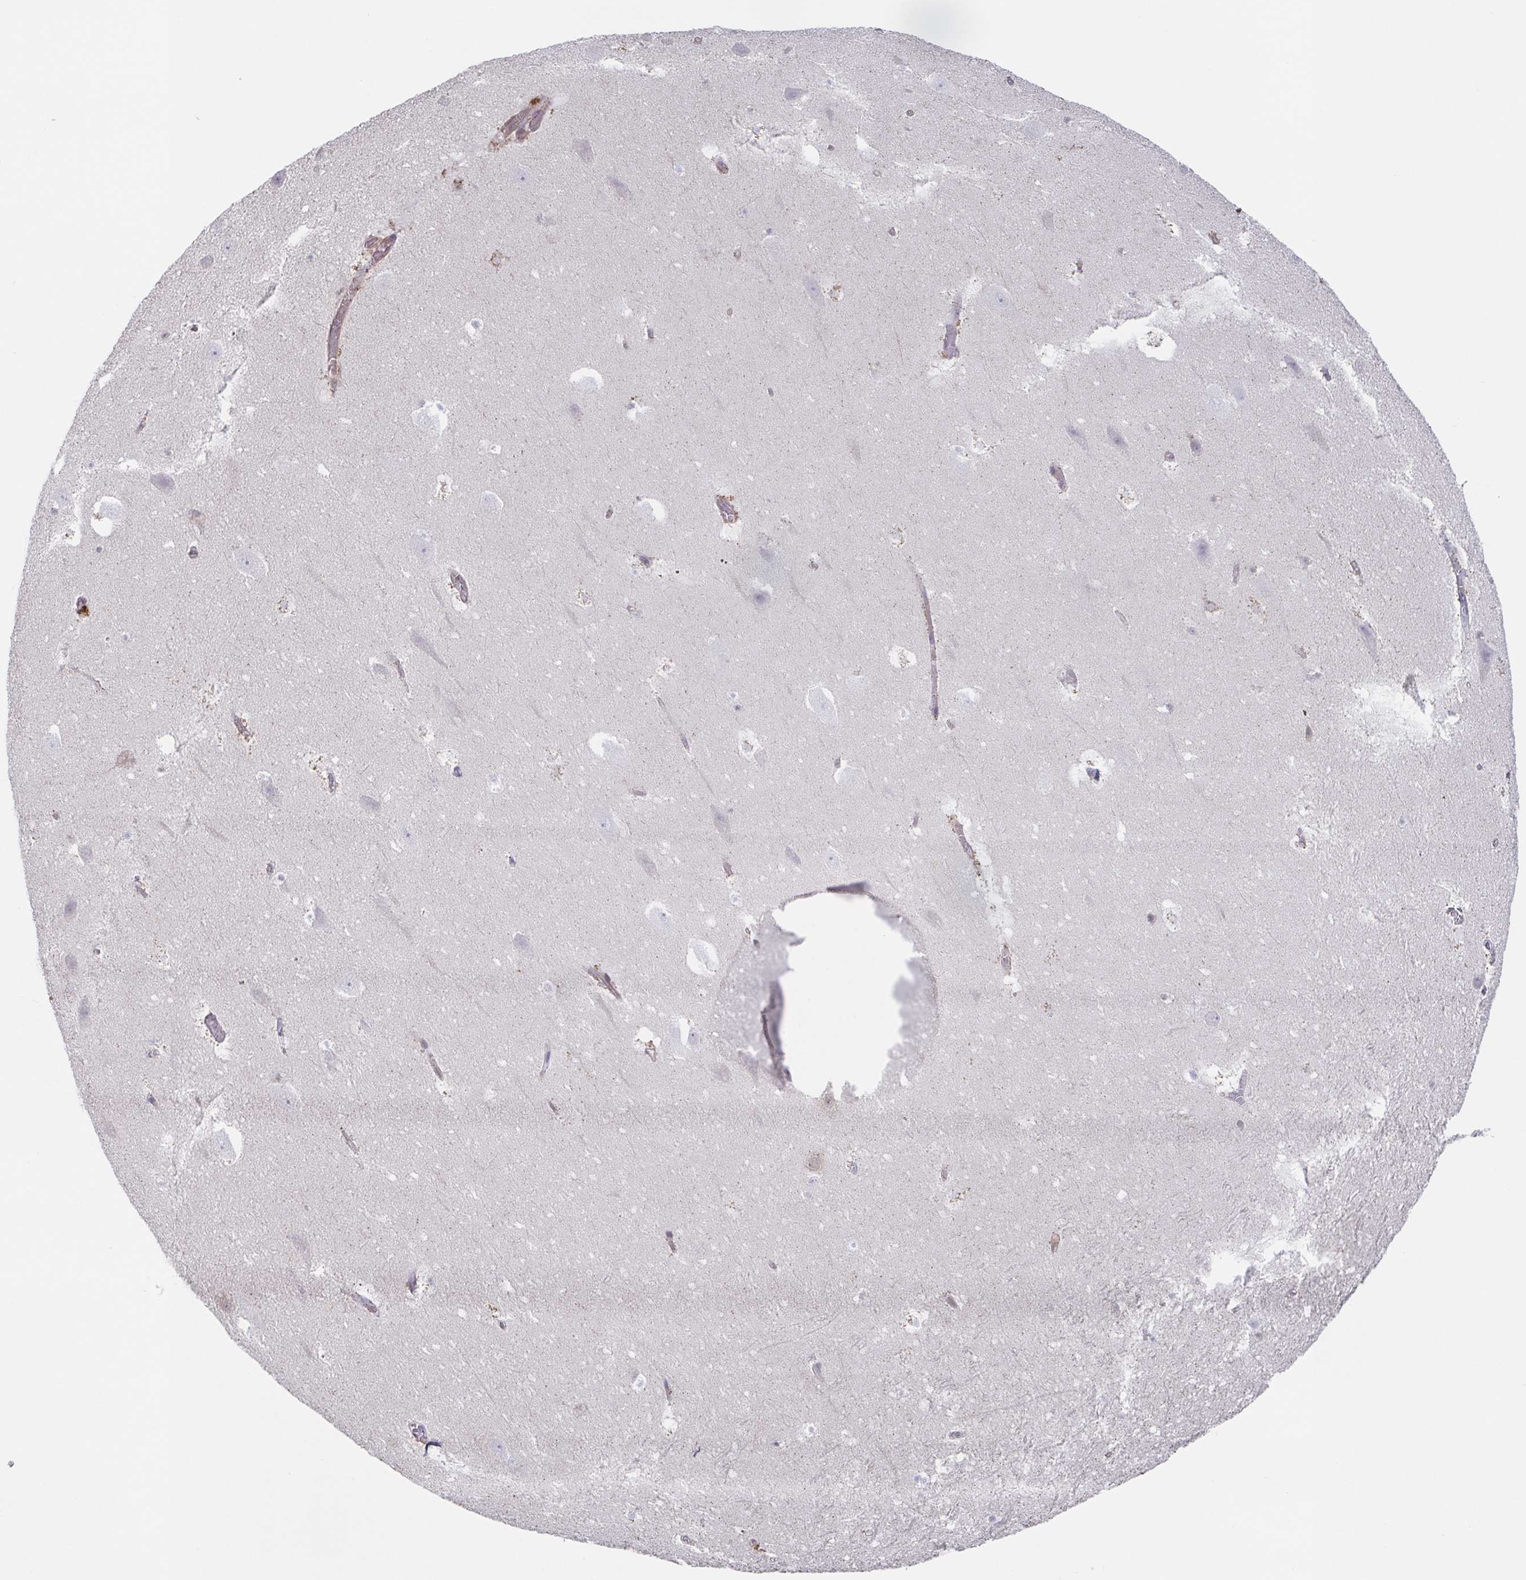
{"staining": {"intensity": "negative", "quantity": "none", "location": "none"}, "tissue": "hippocampus", "cell_type": "Glial cells", "image_type": "normal", "snomed": [{"axis": "morphology", "description": "Normal tissue, NOS"}, {"axis": "topography", "description": "Hippocampus"}], "caption": "High power microscopy histopathology image of an immunohistochemistry photomicrograph of benign hippocampus, revealing no significant positivity in glial cells.", "gene": "AGFG2", "patient": {"sex": "female", "age": 42}}